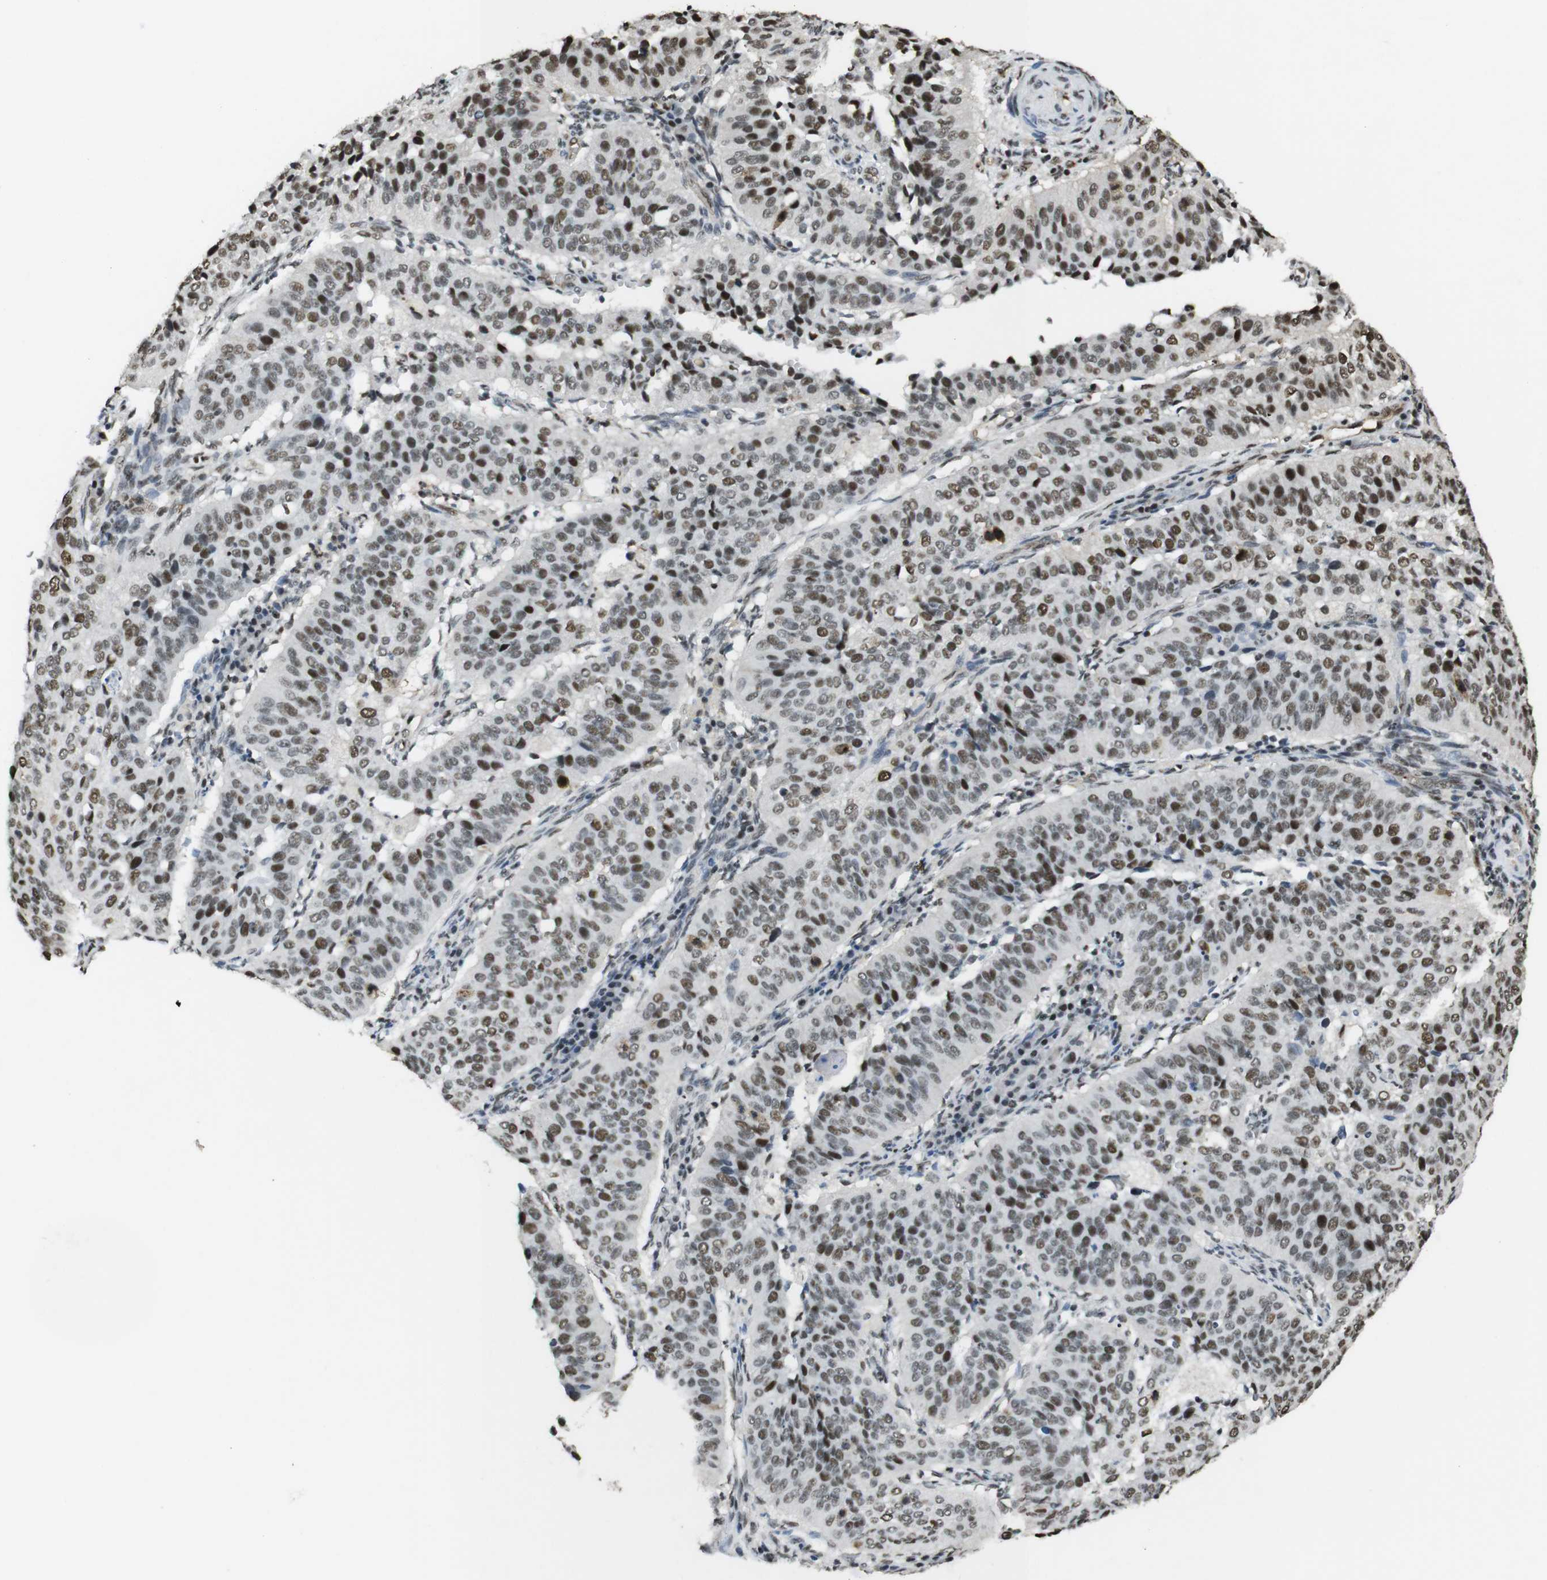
{"staining": {"intensity": "moderate", "quantity": "25%-75%", "location": "nuclear"}, "tissue": "cervical cancer", "cell_type": "Tumor cells", "image_type": "cancer", "snomed": [{"axis": "morphology", "description": "Normal tissue, NOS"}, {"axis": "morphology", "description": "Squamous cell carcinoma, NOS"}, {"axis": "topography", "description": "Cervix"}], "caption": "Brown immunohistochemical staining in human cervical cancer (squamous cell carcinoma) shows moderate nuclear staining in about 25%-75% of tumor cells. Using DAB (brown) and hematoxylin (blue) stains, captured at high magnification using brightfield microscopy.", "gene": "CSNK2B", "patient": {"sex": "female", "age": 39}}